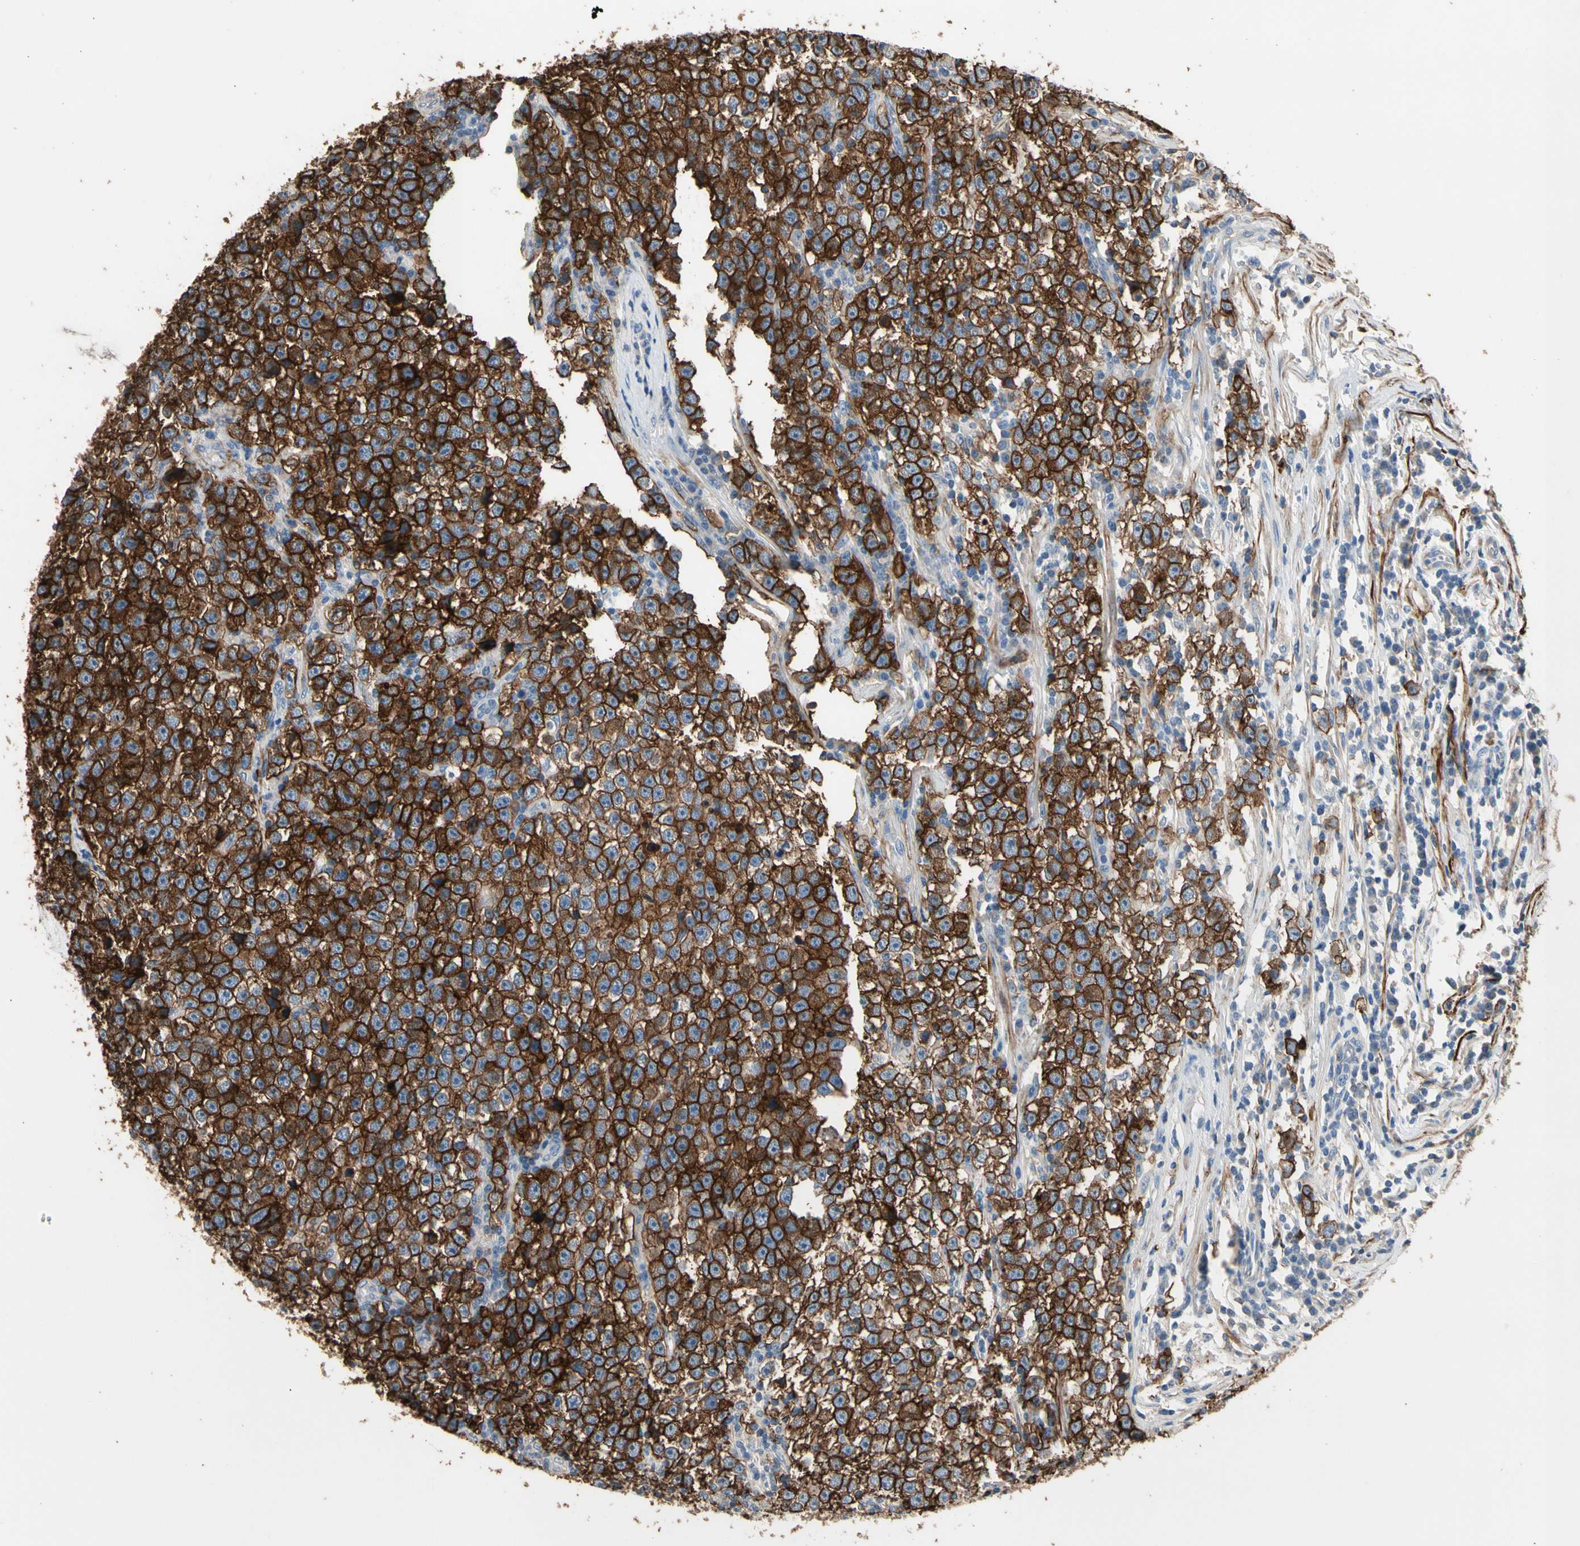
{"staining": {"intensity": "strong", "quantity": ">75%", "location": "cytoplasmic/membranous"}, "tissue": "testis cancer", "cell_type": "Tumor cells", "image_type": "cancer", "snomed": [{"axis": "morphology", "description": "Seminoma, NOS"}, {"axis": "topography", "description": "Testis"}], "caption": "Tumor cells display strong cytoplasmic/membranous positivity in about >75% of cells in testis cancer.", "gene": "SUSD2", "patient": {"sex": "male", "age": 43}}